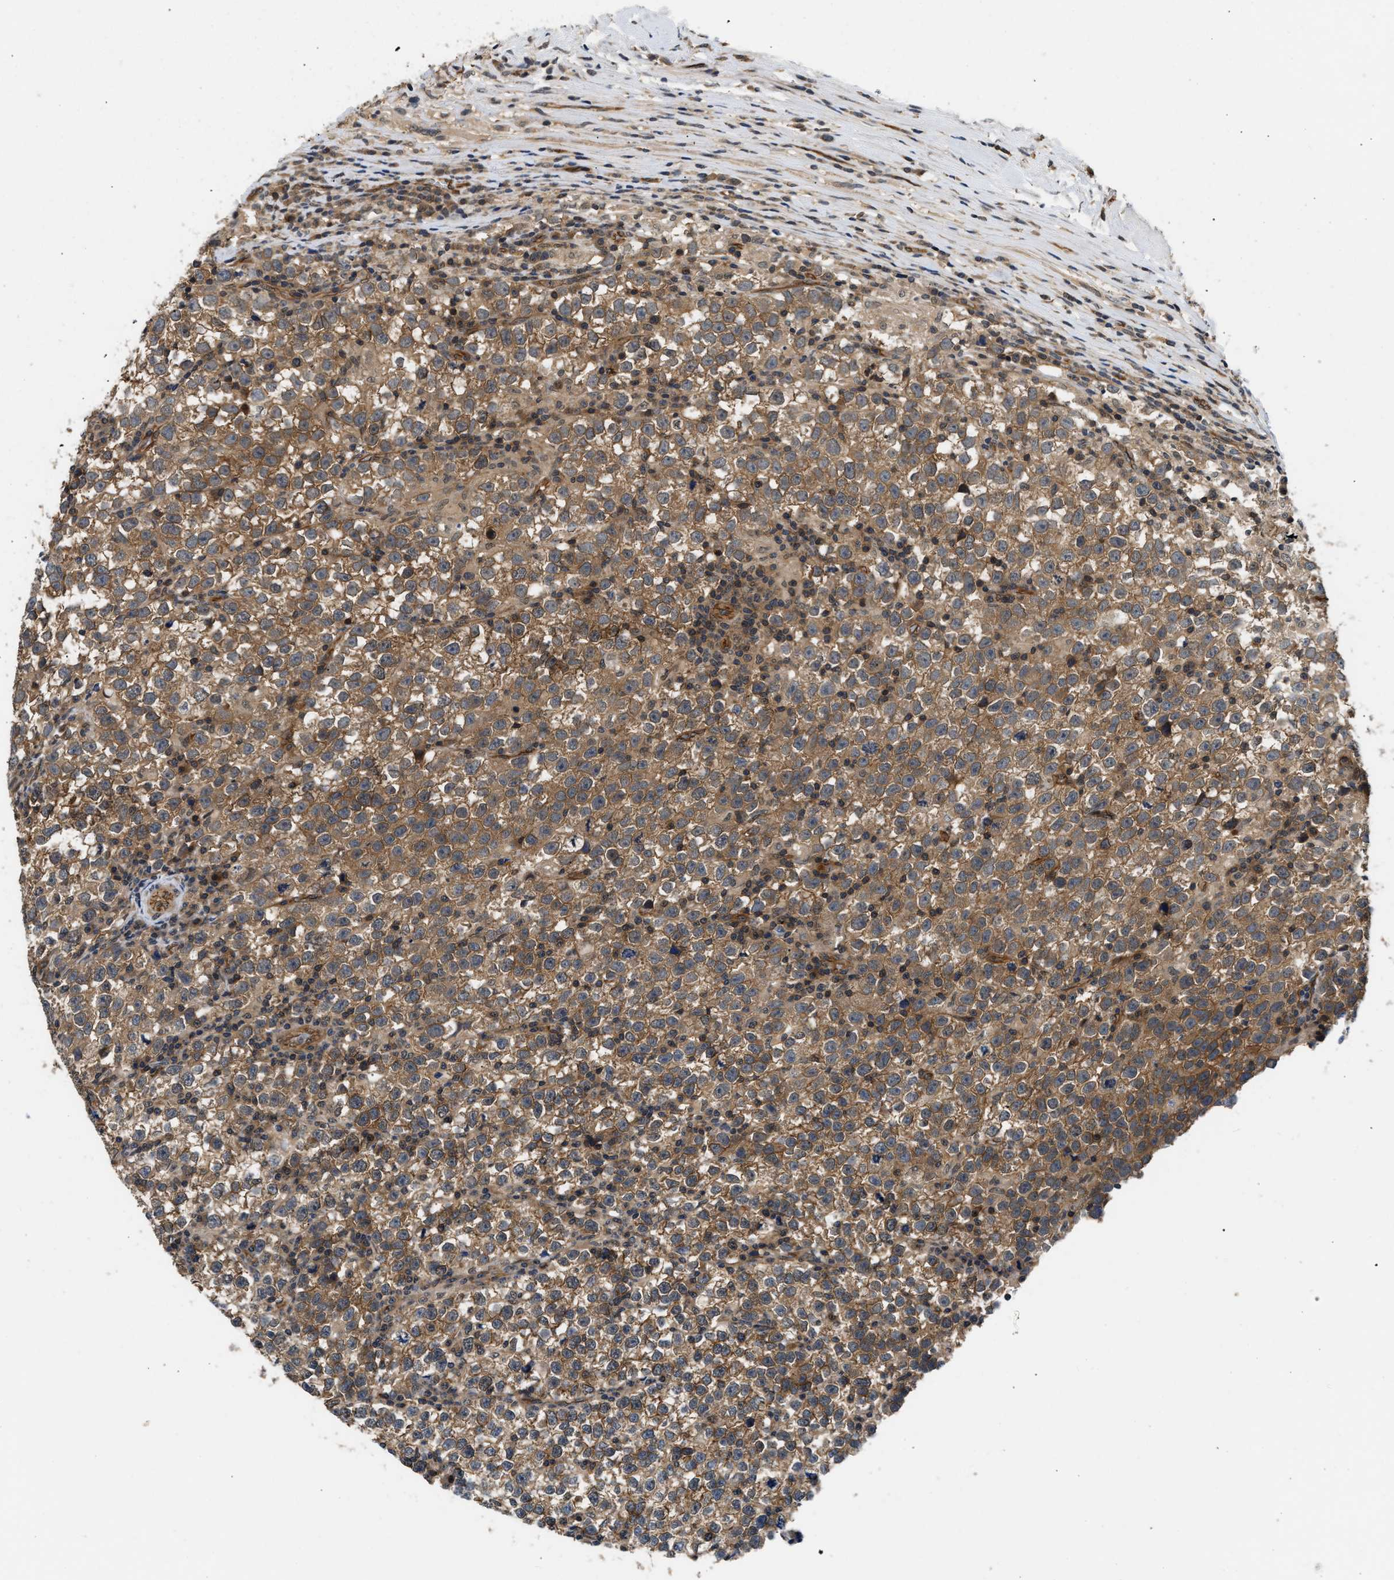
{"staining": {"intensity": "moderate", "quantity": ">75%", "location": "cytoplasmic/membranous"}, "tissue": "testis cancer", "cell_type": "Tumor cells", "image_type": "cancer", "snomed": [{"axis": "morphology", "description": "Normal tissue, NOS"}, {"axis": "morphology", "description": "Seminoma, NOS"}, {"axis": "topography", "description": "Testis"}], "caption": "Brown immunohistochemical staining in human testis cancer exhibits moderate cytoplasmic/membranous expression in approximately >75% of tumor cells.", "gene": "COPS2", "patient": {"sex": "male", "age": 43}}